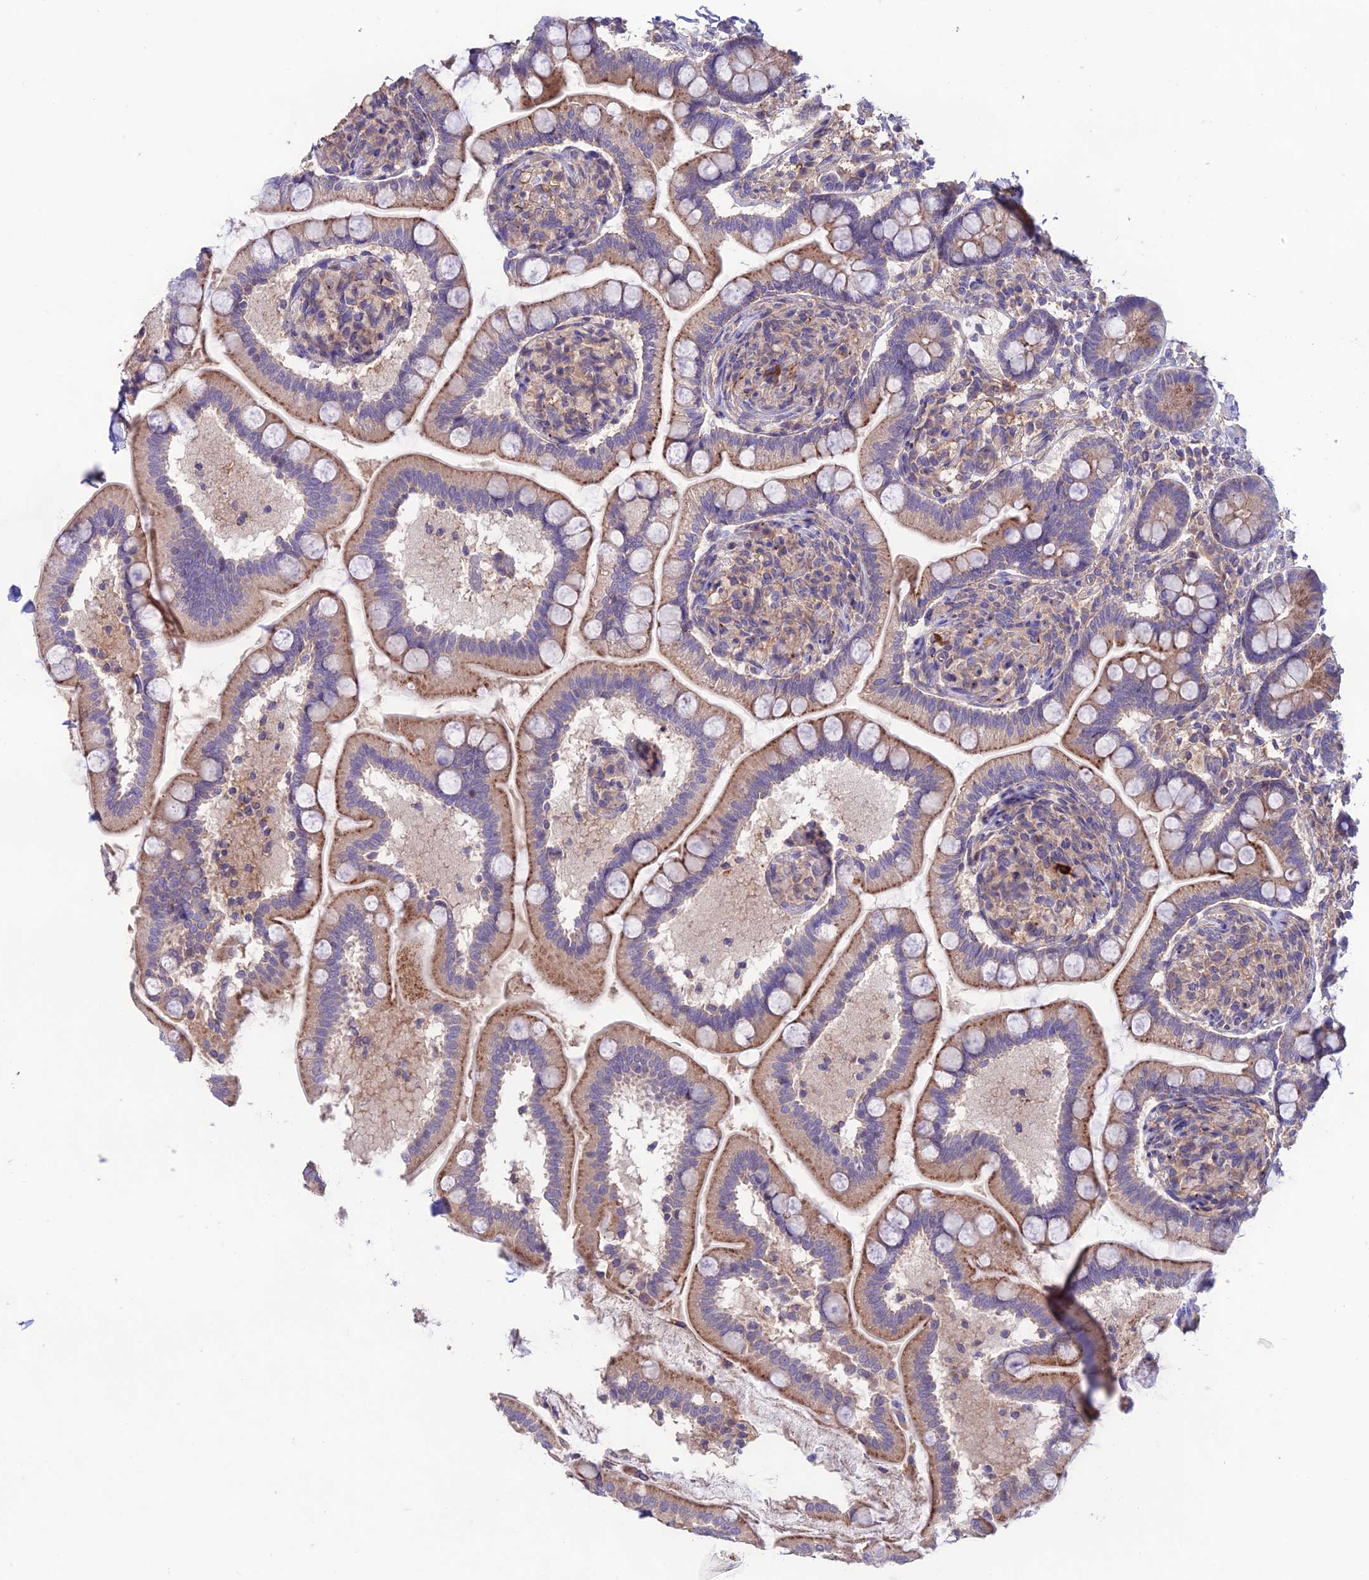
{"staining": {"intensity": "moderate", "quantity": ">75%", "location": "cytoplasmic/membranous"}, "tissue": "small intestine", "cell_type": "Glandular cells", "image_type": "normal", "snomed": [{"axis": "morphology", "description": "Normal tissue, NOS"}, {"axis": "topography", "description": "Small intestine"}], "caption": "Protein staining of normal small intestine displays moderate cytoplasmic/membranous expression in approximately >75% of glandular cells. The staining was performed using DAB, with brown indicating positive protein expression. Nuclei are stained blue with hematoxylin.", "gene": "BRME1", "patient": {"sex": "female", "age": 64}}